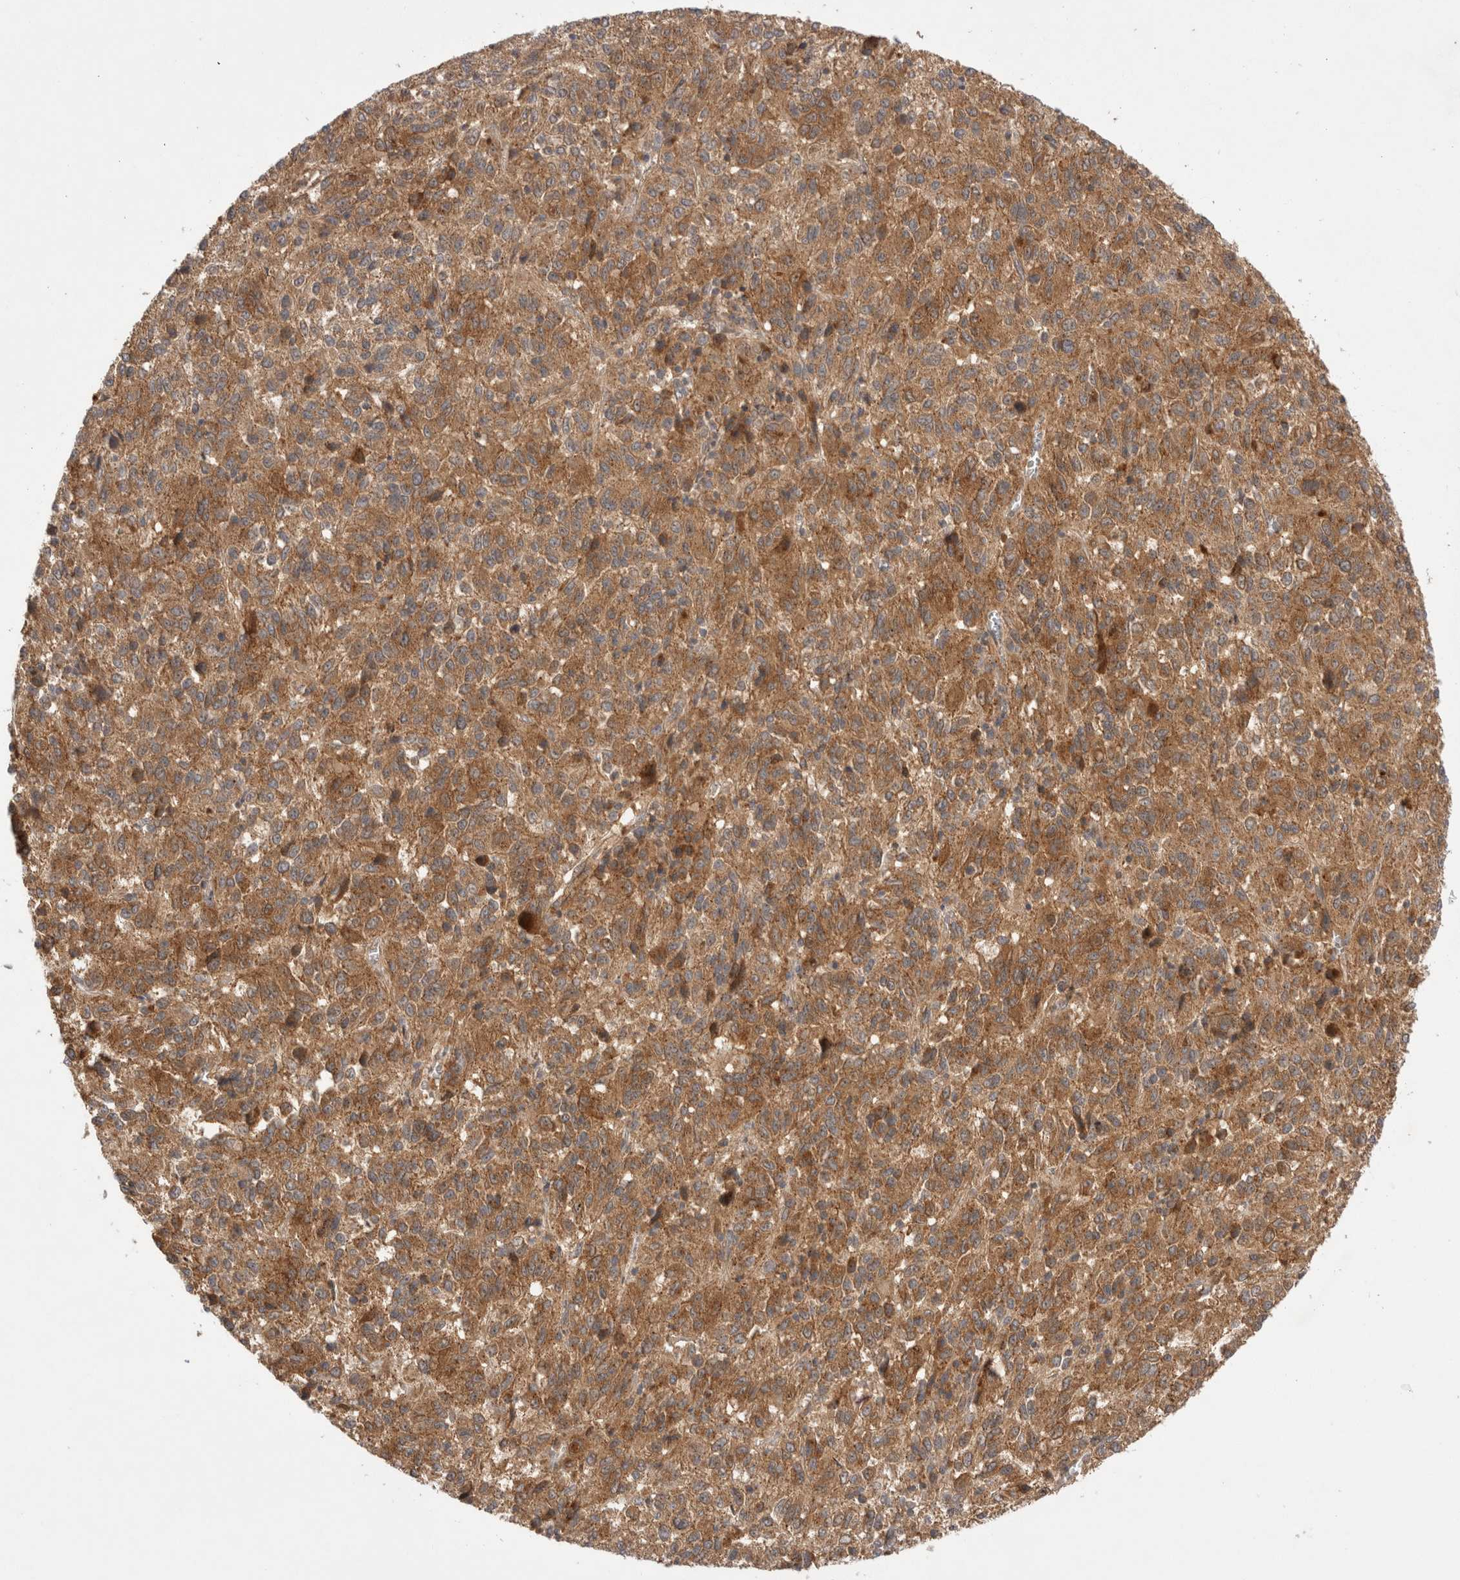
{"staining": {"intensity": "moderate", "quantity": ">75%", "location": "cytoplasmic/membranous"}, "tissue": "melanoma", "cell_type": "Tumor cells", "image_type": "cancer", "snomed": [{"axis": "morphology", "description": "Malignant melanoma, Metastatic site"}, {"axis": "topography", "description": "Lung"}], "caption": "Immunohistochemistry (IHC) staining of malignant melanoma (metastatic site), which demonstrates medium levels of moderate cytoplasmic/membranous positivity in about >75% of tumor cells indicating moderate cytoplasmic/membranous protein expression. The staining was performed using DAB (3,3'-diaminobenzidine) (brown) for protein detection and nuclei were counterstained in hematoxylin (blue).", "gene": "VPS28", "patient": {"sex": "male", "age": 64}}